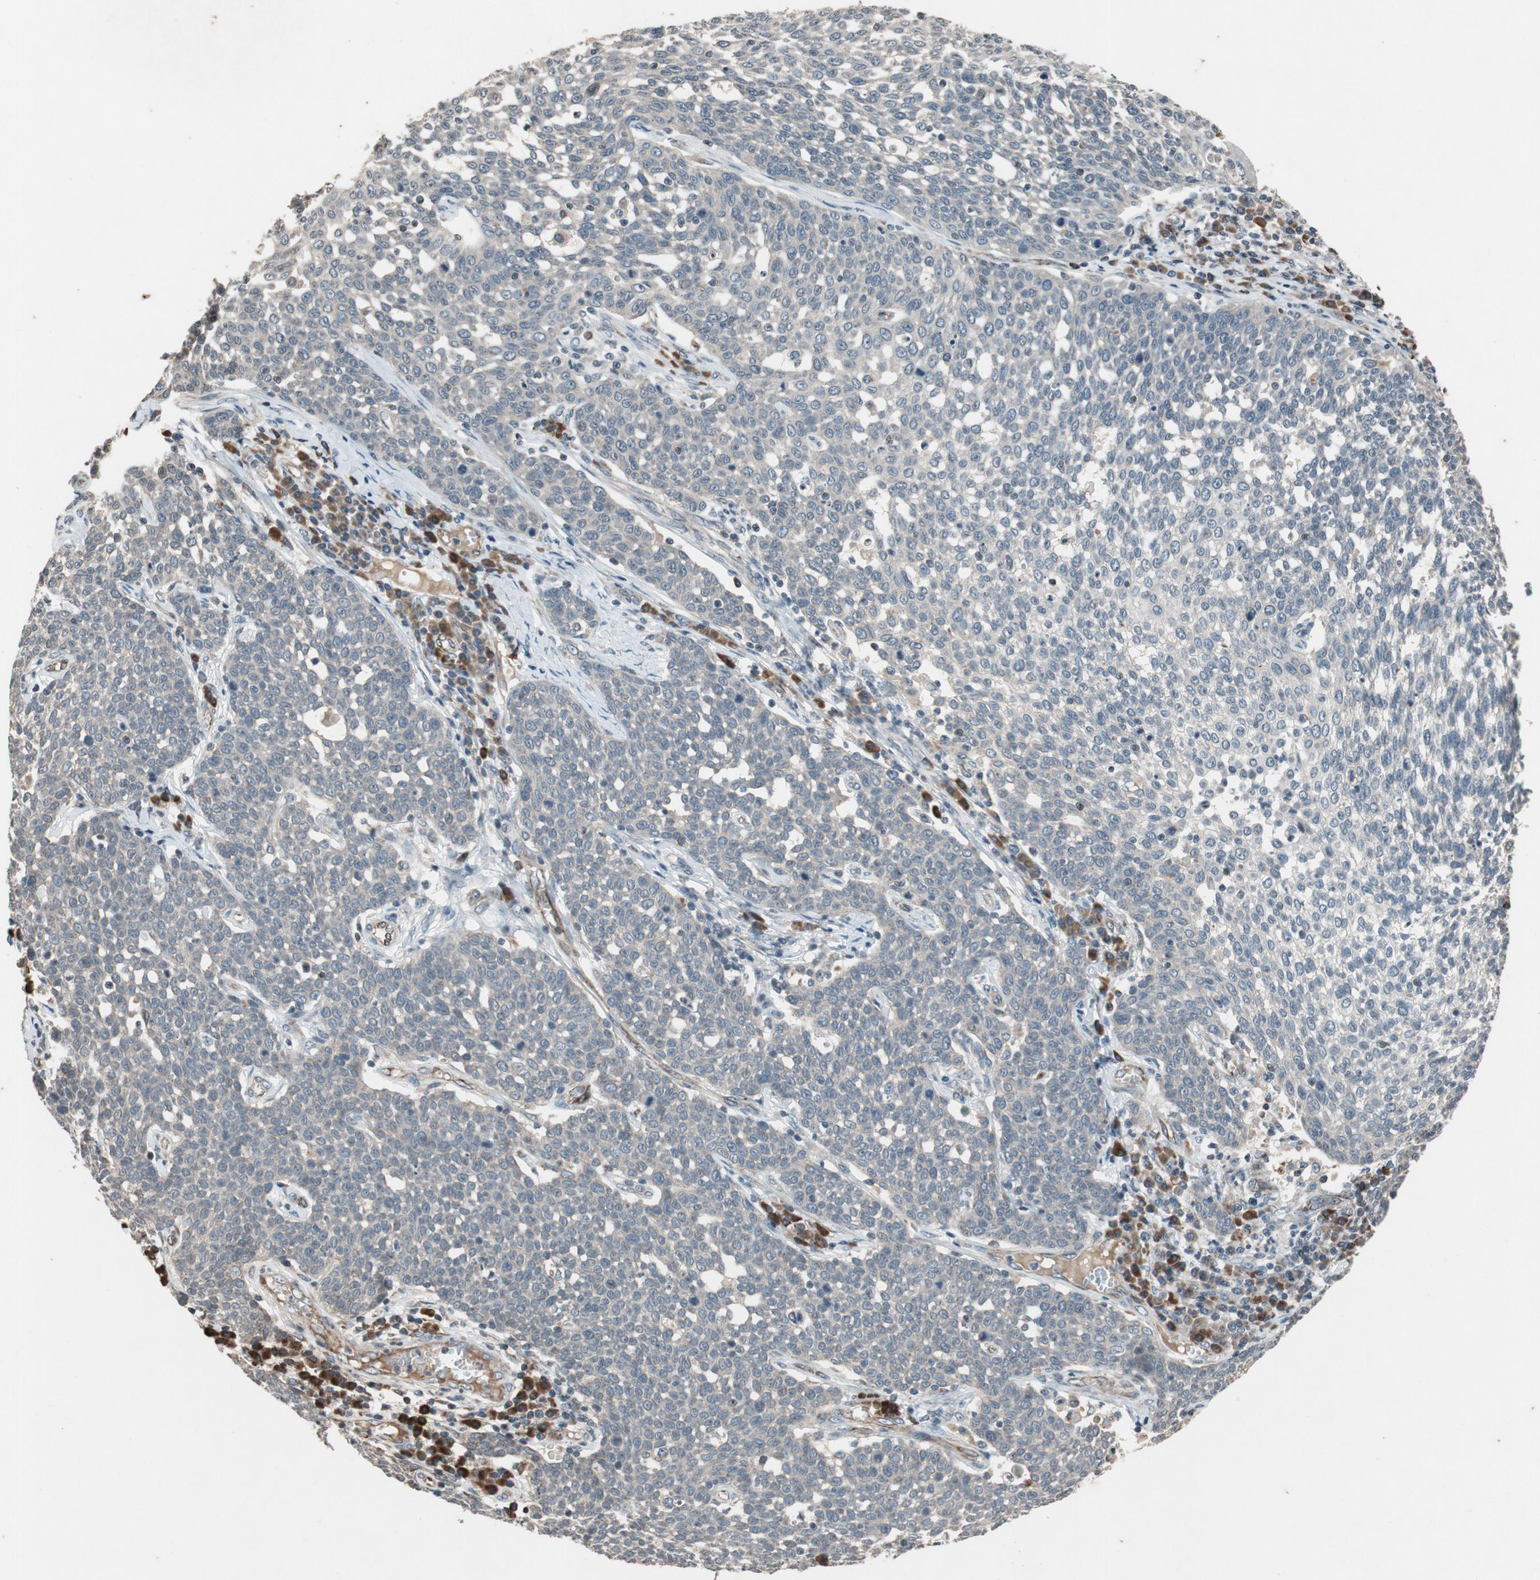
{"staining": {"intensity": "weak", "quantity": ">75%", "location": "cytoplasmic/membranous"}, "tissue": "cervical cancer", "cell_type": "Tumor cells", "image_type": "cancer", "snomed": [{"axis": "morphology", "description": "Squamous cell carcinoma, NOS"}, {"axis": "topography", "description": "Cervix"}], "caption": "Weak cytoplasmic/membranous expression for a protein is seen in about >75% of tumor cells of cervical squamous cell carcinoma using IHC.", "gene": "ATP2C1", "patient": {"sex": "female", "age": 34}}